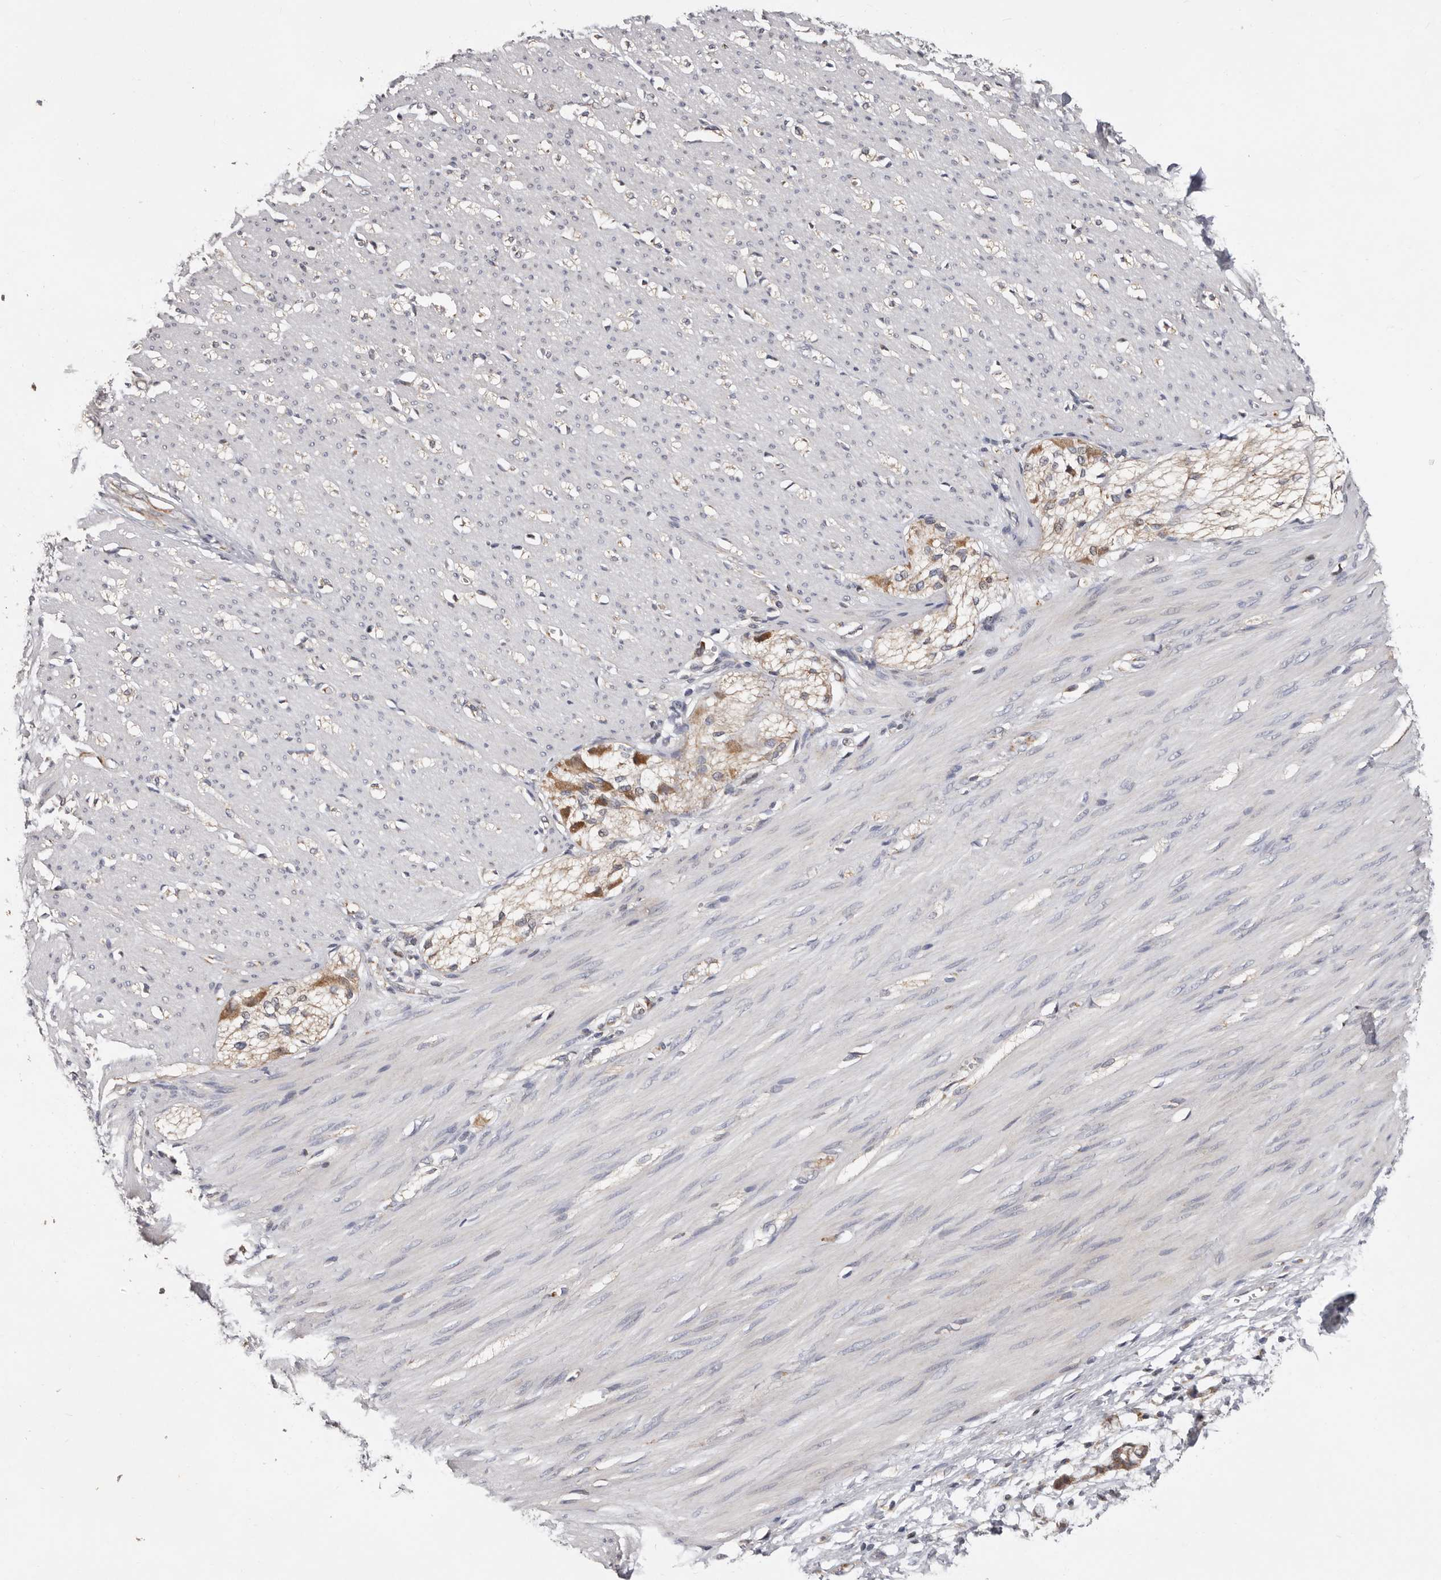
{"staining": {"intensity": "negative", "quantity": "none", "location": "none"}, "tissue": "smooth muscle", "cell_type": "Smooth muscle cells", "image_type": "normal", "snomed": [{"axis": "morphology", "description": "Normal tissue, NOS"}, {"axis": "morphology", "description": "Adenocarcinoma, NOS"}, {"axis": "topography", "description": "Colon"}, {"axis": "topography", "description": "Peripheral nerve tissue"}], "caption": "Immunohistochemistry of unremarkable human smooth muscle exhibits no staining in smooth muscle cells. (Brightfield microscopy of DAB immunohistochemistry (IHC) at high magnification).", "gene": "MRPL18", "patient": {"sex": "male", "age": 14}}